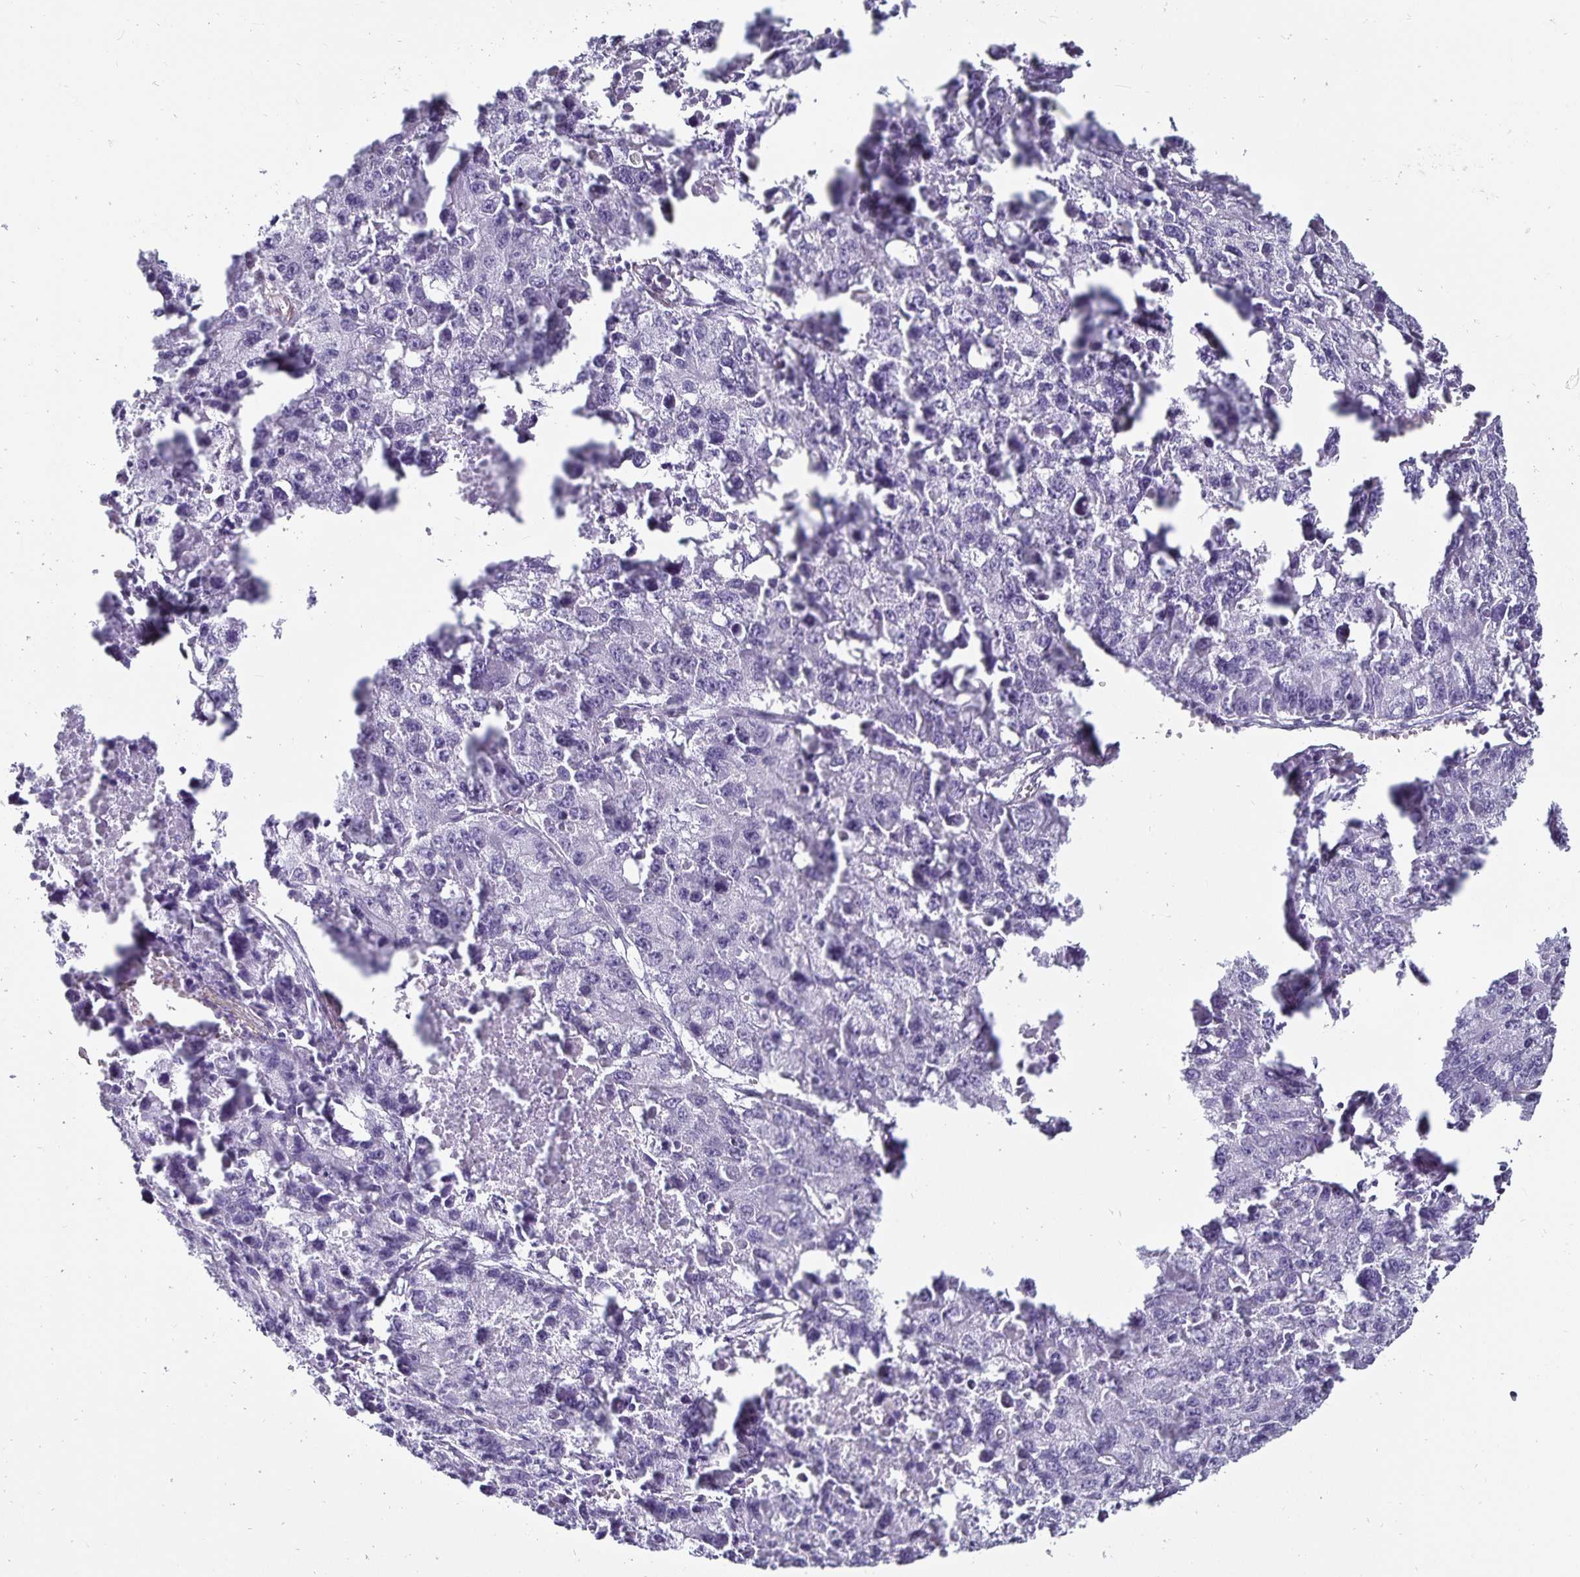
{"staining": {"intensity": "negative", "quantity": "none", "location": "none"}, "tissue": "lung cancer", "cell_type": "Tumor cells", "image_type": "cancer", "snomed": [{"axis": "morphology", "description": "Adenocarcinoma, NOS"}, {"axis": "topography", "description": "Lung"}], "caption": "Adenocarcinoma (lung) stained for a protein using immunohistochemistry (IHC) reveals no positivity tumor cells.", "gene": "DEFA6", "patient": {"sex": "female", "age": 51}}